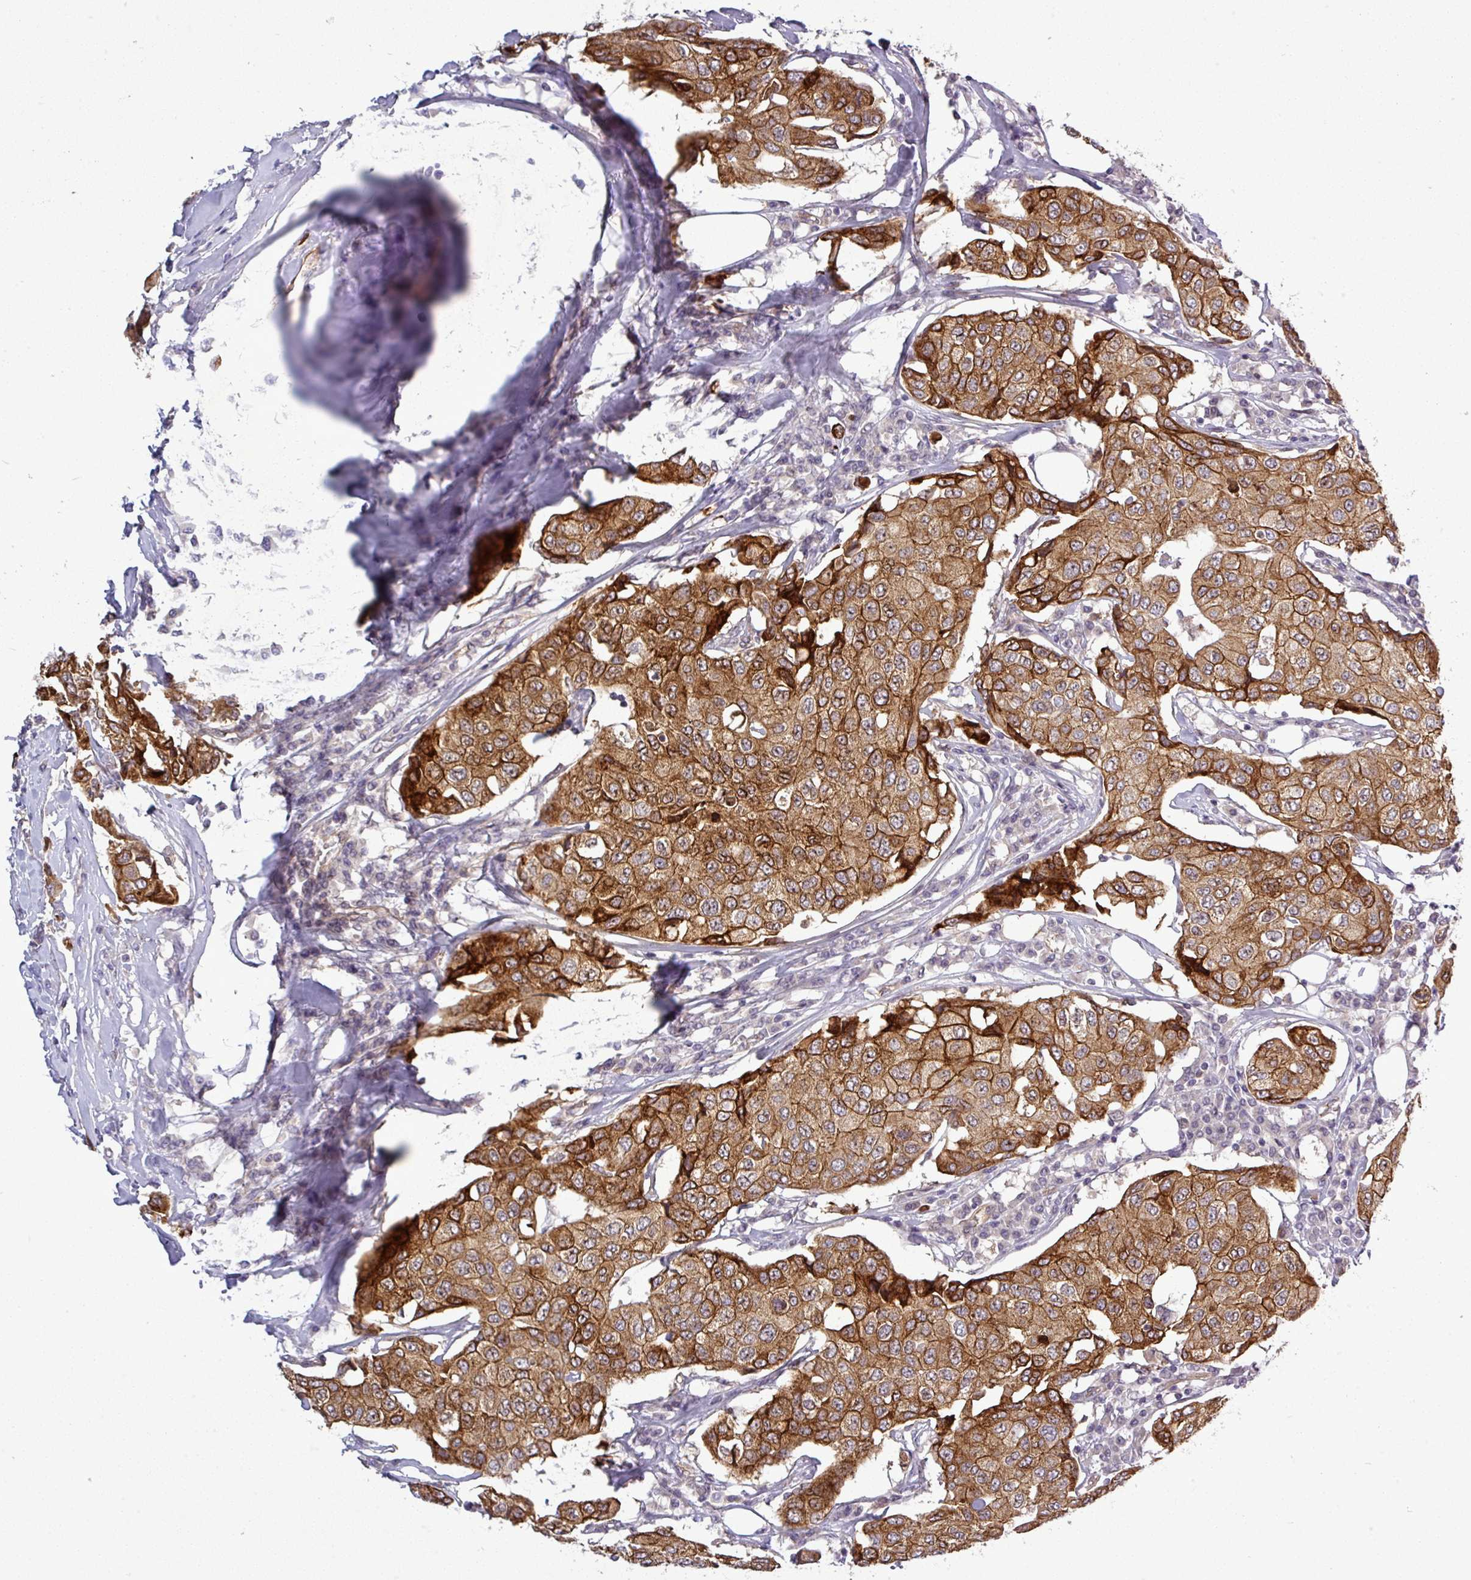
{"staining": {"intensity": "strong", "quantity": ">75%", "location": "cytoplasmic/membranous,nuclear"}, "tissue": "breast cancer", "cell_type": "Tumor cells", "image_type": "cancer", "snomed": [{"axis": "morphology", "description": "Duct carcinoma"}, {"axis": "topography", "description": "Breast"}], "caption": "Protein staining of breast cancer (intraductal carcinoma) tissue reveals strong cytoplasmic/membranous and nuclear expression in about >75% of tumor cells. (DAB (3,3'-diaminobenzidine) IHC, brown staining for protein, blue staining for nuclei).", "gene": "PCDH1", "patient": {"sex": "female", "age": 80}}